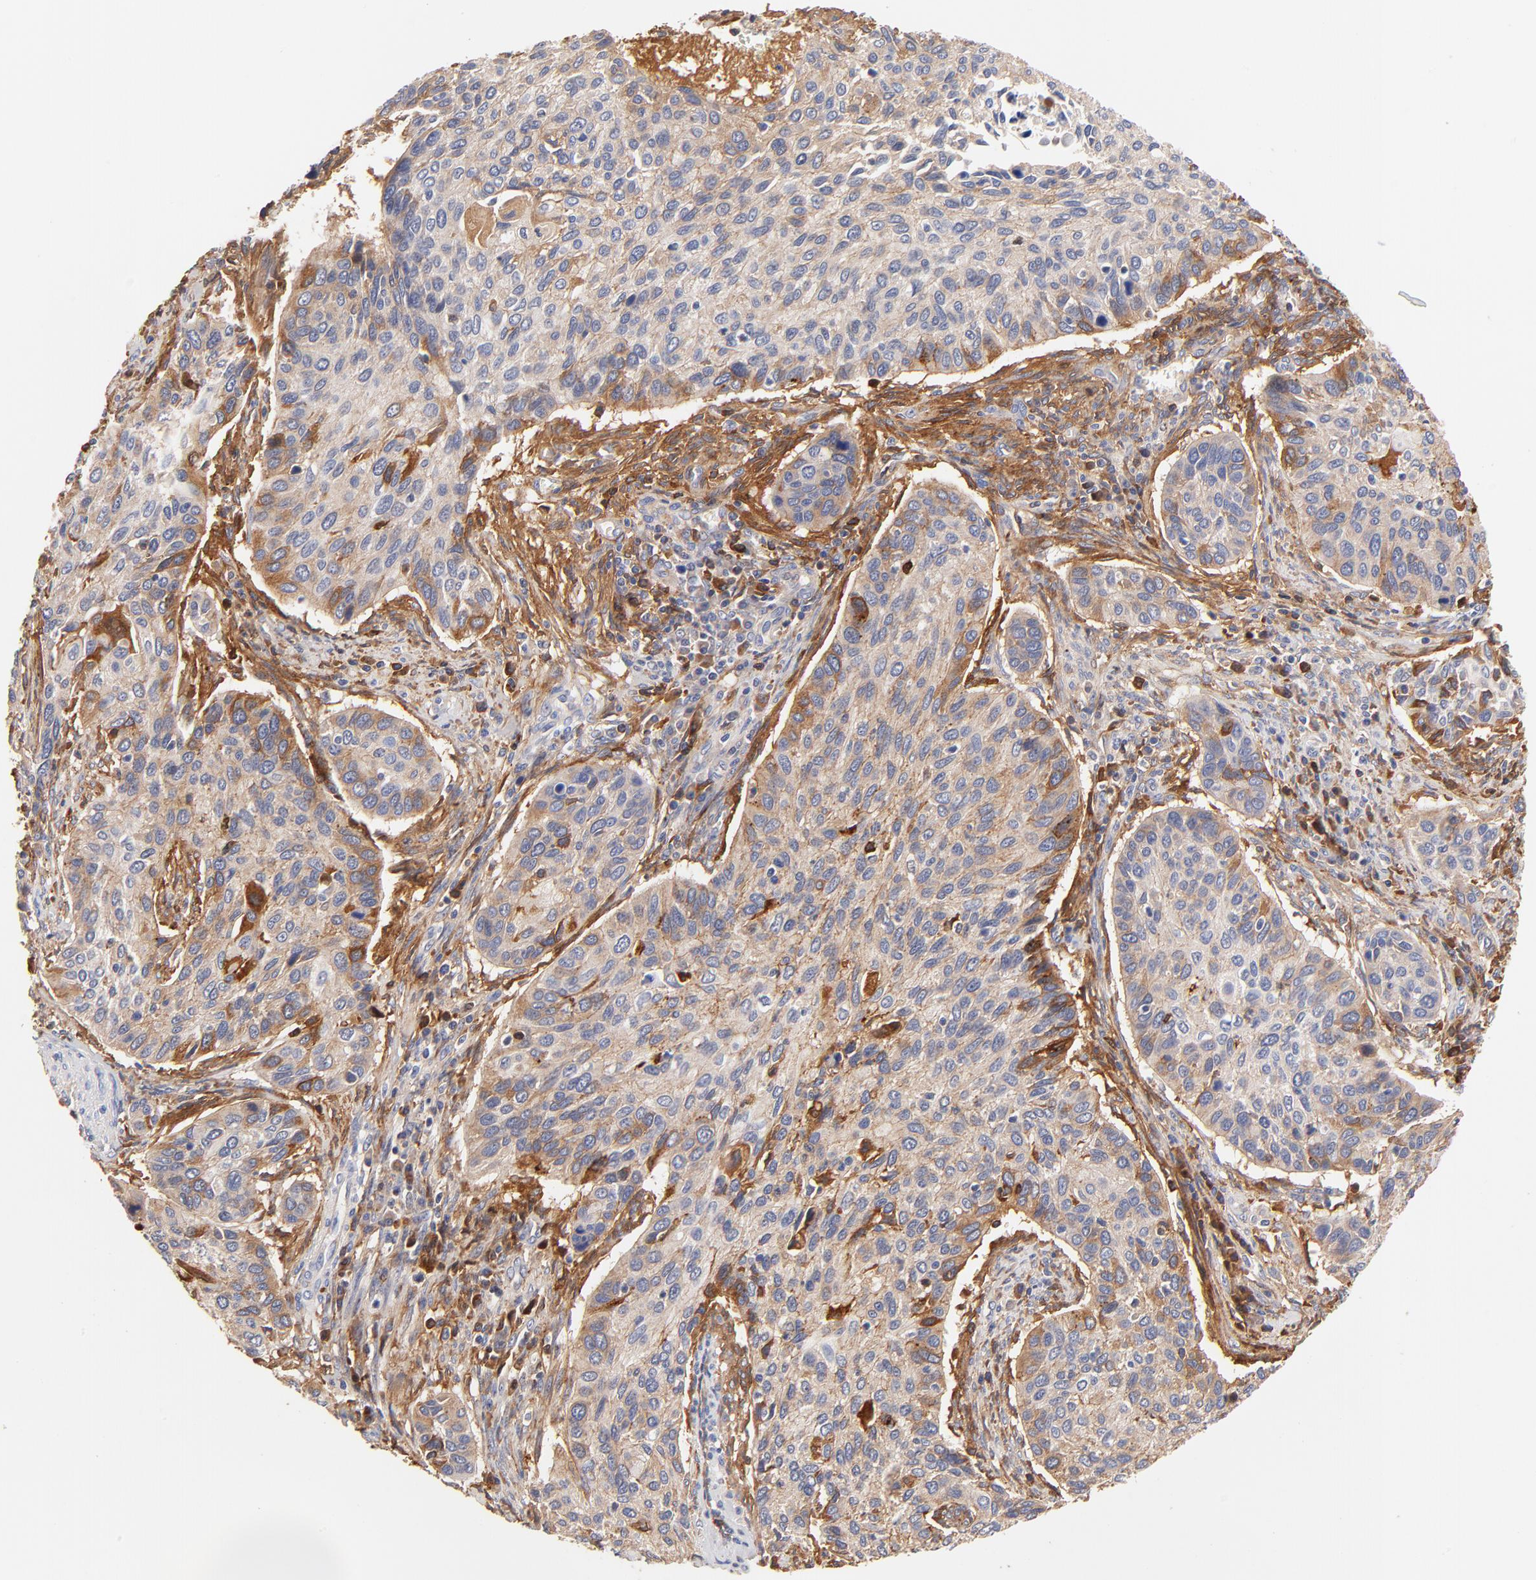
{"staining": {"intensity": "weak", "quantity": ">75%", "location": "cytoplasmic/membranous"}, "tissue": "cervical cancer", "cell_type": "Tumor cells", "image_type": "cancer", "snomed": [{"axis": "morphology", "description": "Squamous cell carcinoma, NOS"}, {"axis": "topography", "description": "Cervix"}], "caption": "Immunohistochemical staining of human squamous cell carcinoma (cervical) exhibits low levels of weak cytoplasmic/membranous protein staining in about >75% of tumor cells. (brown staining indicates protein expression, while blue staining denotes nuclei).", "gene": "PTK7", "patient": {"sex": "female", "age": 57}}